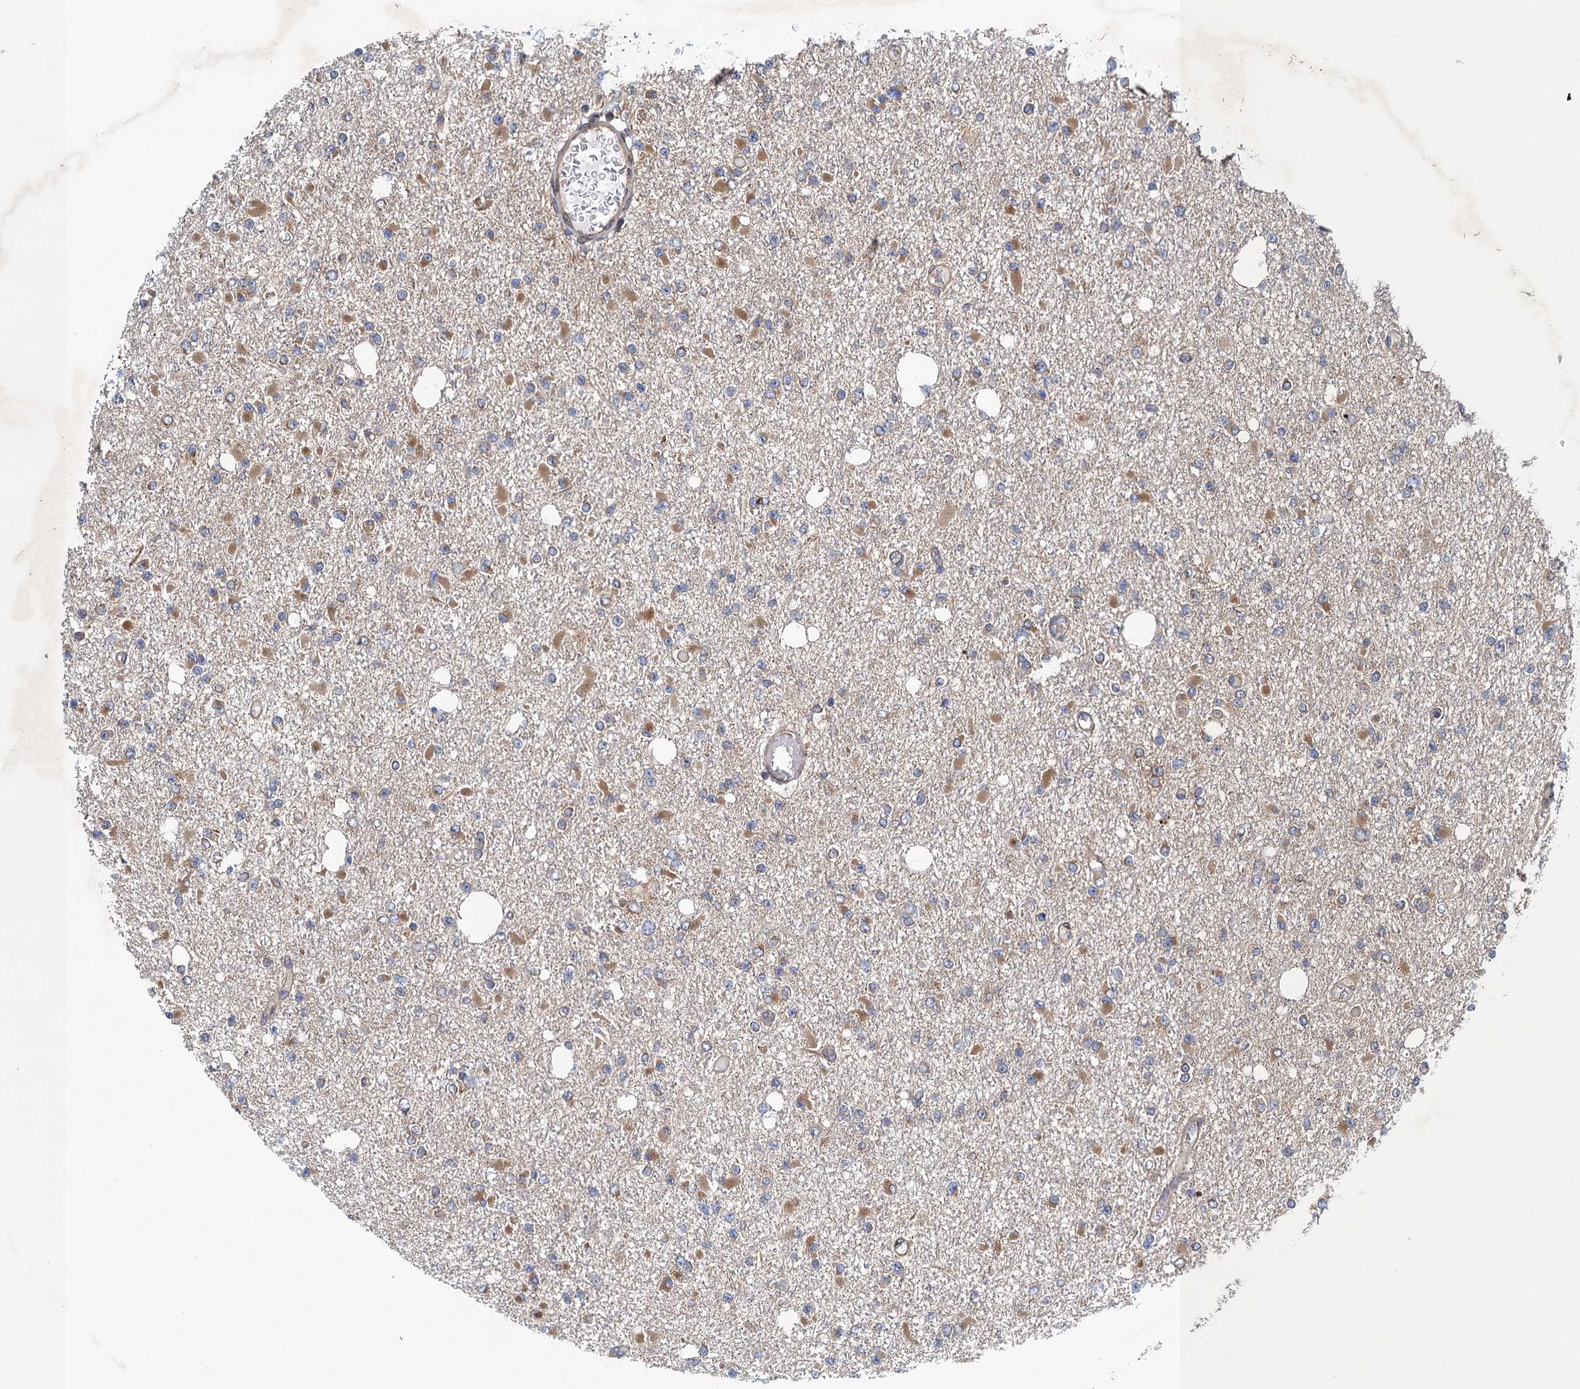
{"staining": {"intensity": "moderate", "quantity": "<25%", "location": "cytoplasmic/membranous"}, "tissue": "glioma", "cell_type": "Tumor cells", "image_type": "cancer", "snomed": [{"axis": "morphology", "description": "Glioma, malignant, Low grade"}, {"axis": "topography", "description": "Brain"}], "caption": "The image shows staining of malignant glioma (low-grade), revealing moderate cytoplasmic/membranous protein expression (brown color) within tumor cells. (Brightfield microscopy of DAB IHC at high magnification).", "gene": "MDM1", "patient": {"sex": "female", "age": 22}}